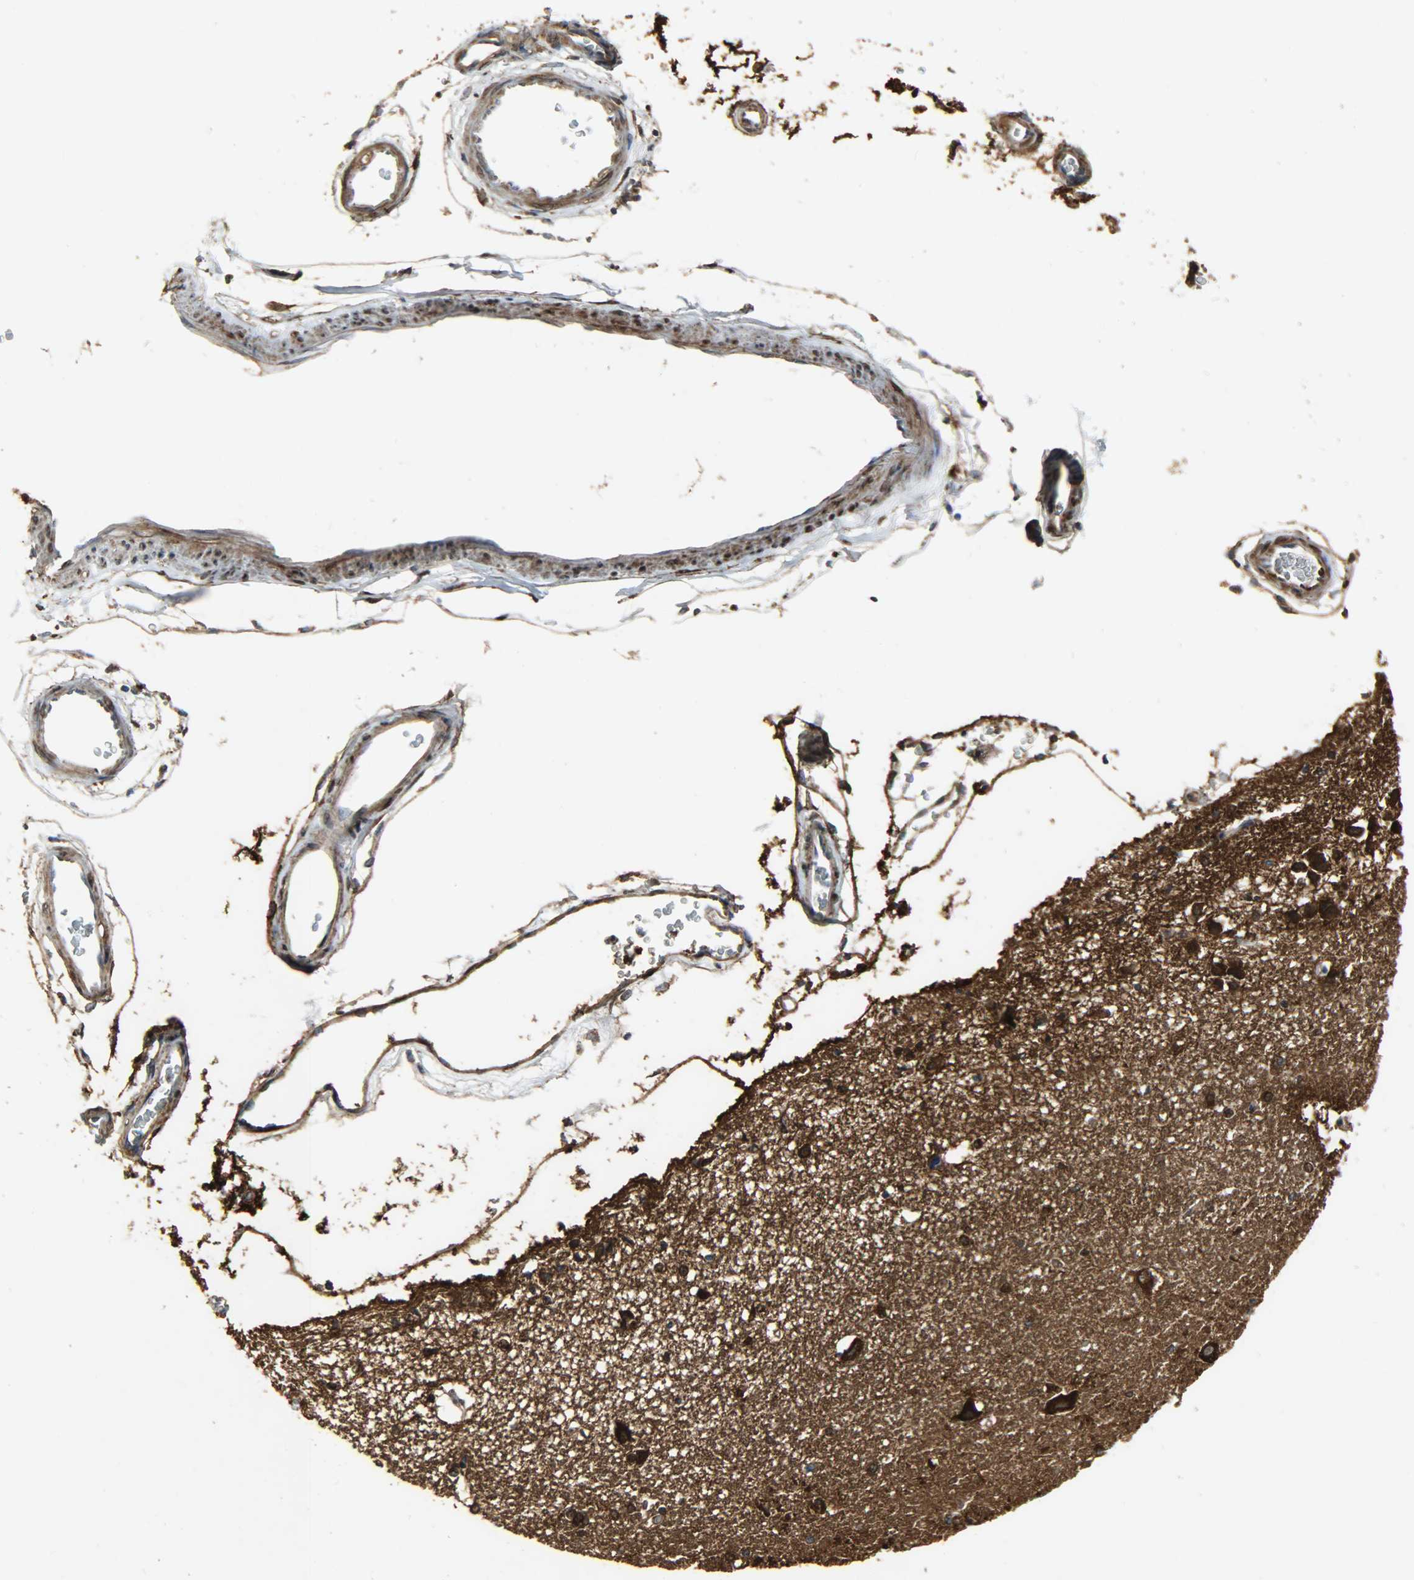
{"staining": {"intensity": "strong", "quantity": ">75%", "location": "cytoplasmic/membranous,nuclear"}, "tissue": "hippocampus", "cell_type": "Glial cells", "image_type": "normal", "snomed": [{"axis": "morphology", "description": "Normal tissue, NOS"}, {"axis": "topography", "description": "Hippocampus"}], "caption": "A brown stain labels strong cytoplasmic/membranous,nuclear positivity of a protein in glial cells of unremarkable human hippocampus.", "gene": "C1orf198", "patient": {"sex": "female", "age": 54}}